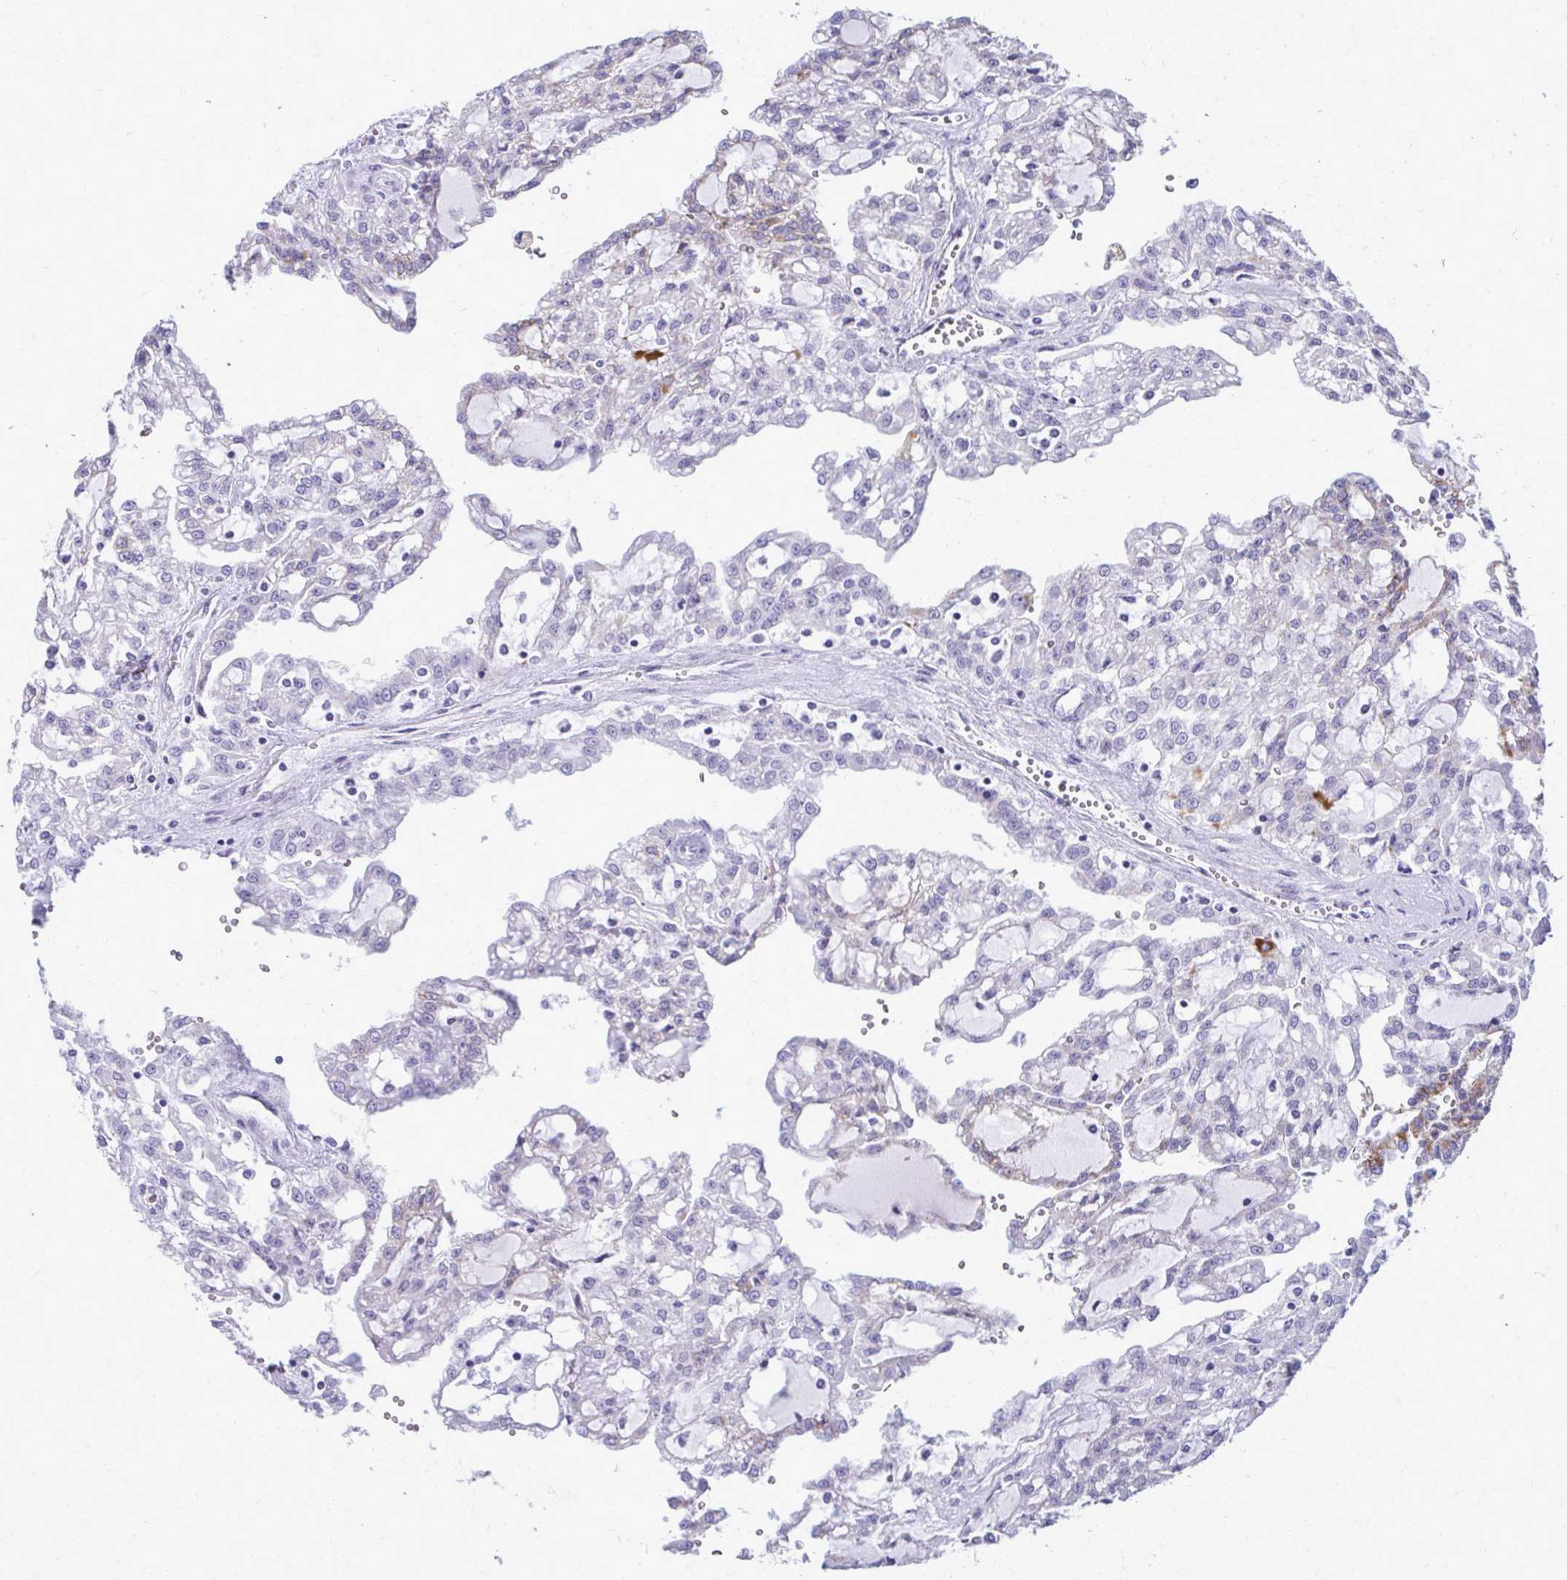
{"staining": {"intensity": "moderate", "quantity": "<25%", "location": "cytoplasmic/membranous"}, "tissue": "renal cancer", "cell_type": "Tumor cells", "image_type": "cancer", "snomed": [{"axis": "morphology", "description": "Adenocarcinoma, NOS"}, {"axis": "topography", "description": "Kidney"}], "caption": "Human adenocarcinoma (renal) stained with a brown dye reveals moderate cytoplasmic/membranous positive staining in approximately <25% of tumor cells.", "gene": "ACSM2B", "patient": {"sex": "male", "age": 63}}